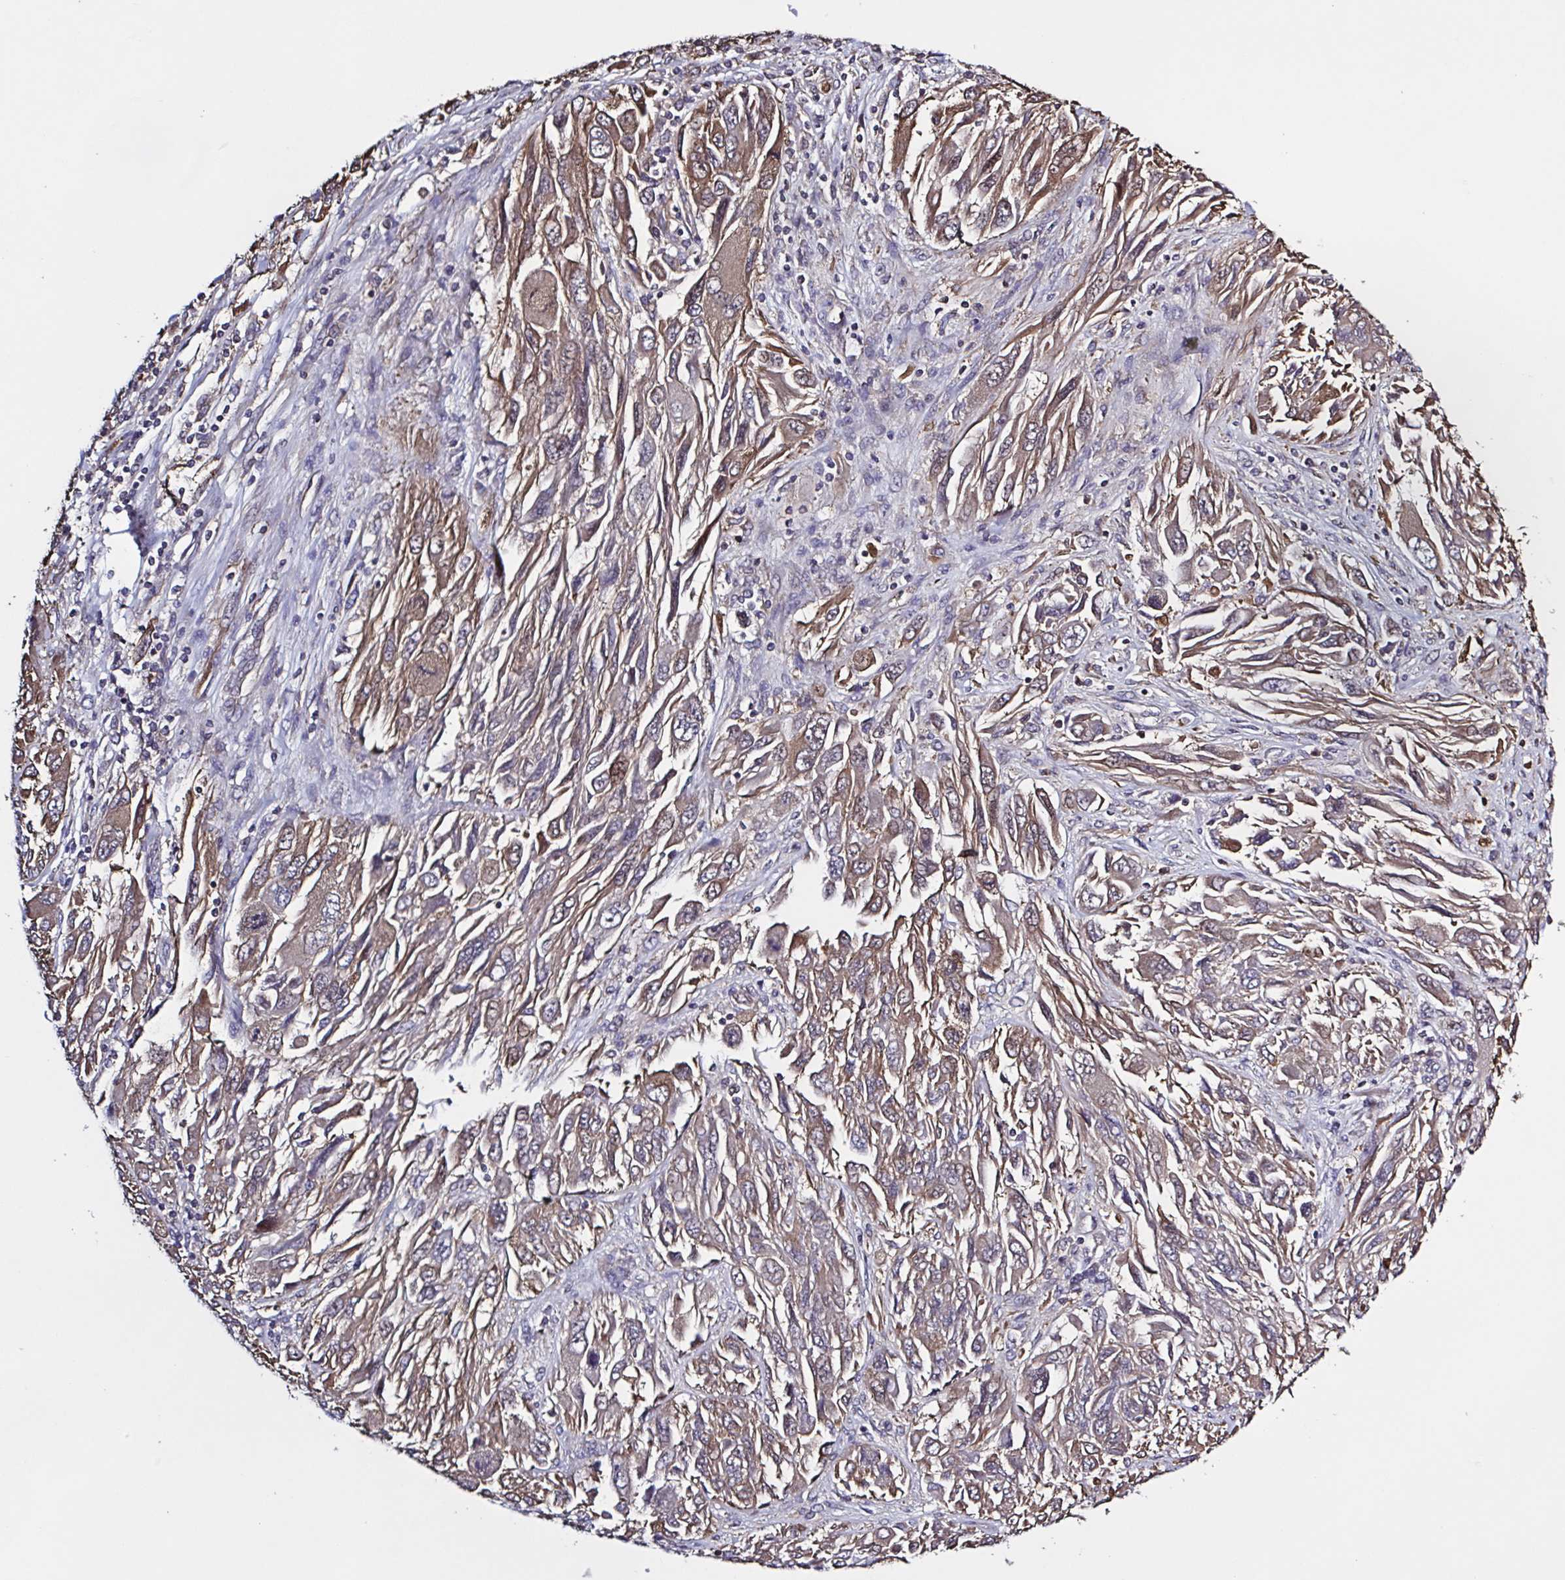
{"staining": {"intensity": "weak", "quantity": ">75%", "location": "cytoplasmic/membranous"}, "tissue": "melanoma", "cell_type": "Tumor cells", "image_type": "cancer", "snomed": [{"axis": "morphology", "description": "Malignant melanoma, NOS"}, {"axis": "topography", "description": "Skin"}], "caption": "Immunohistochemistry micrograph of human melanoma stained for a protein (brown), which displays low levels of weak cytoplasmic/membranous staining in about >75% of tumor cells.", "gene": "ZNF200", "patient": {"sex": "female", "age": 91}}